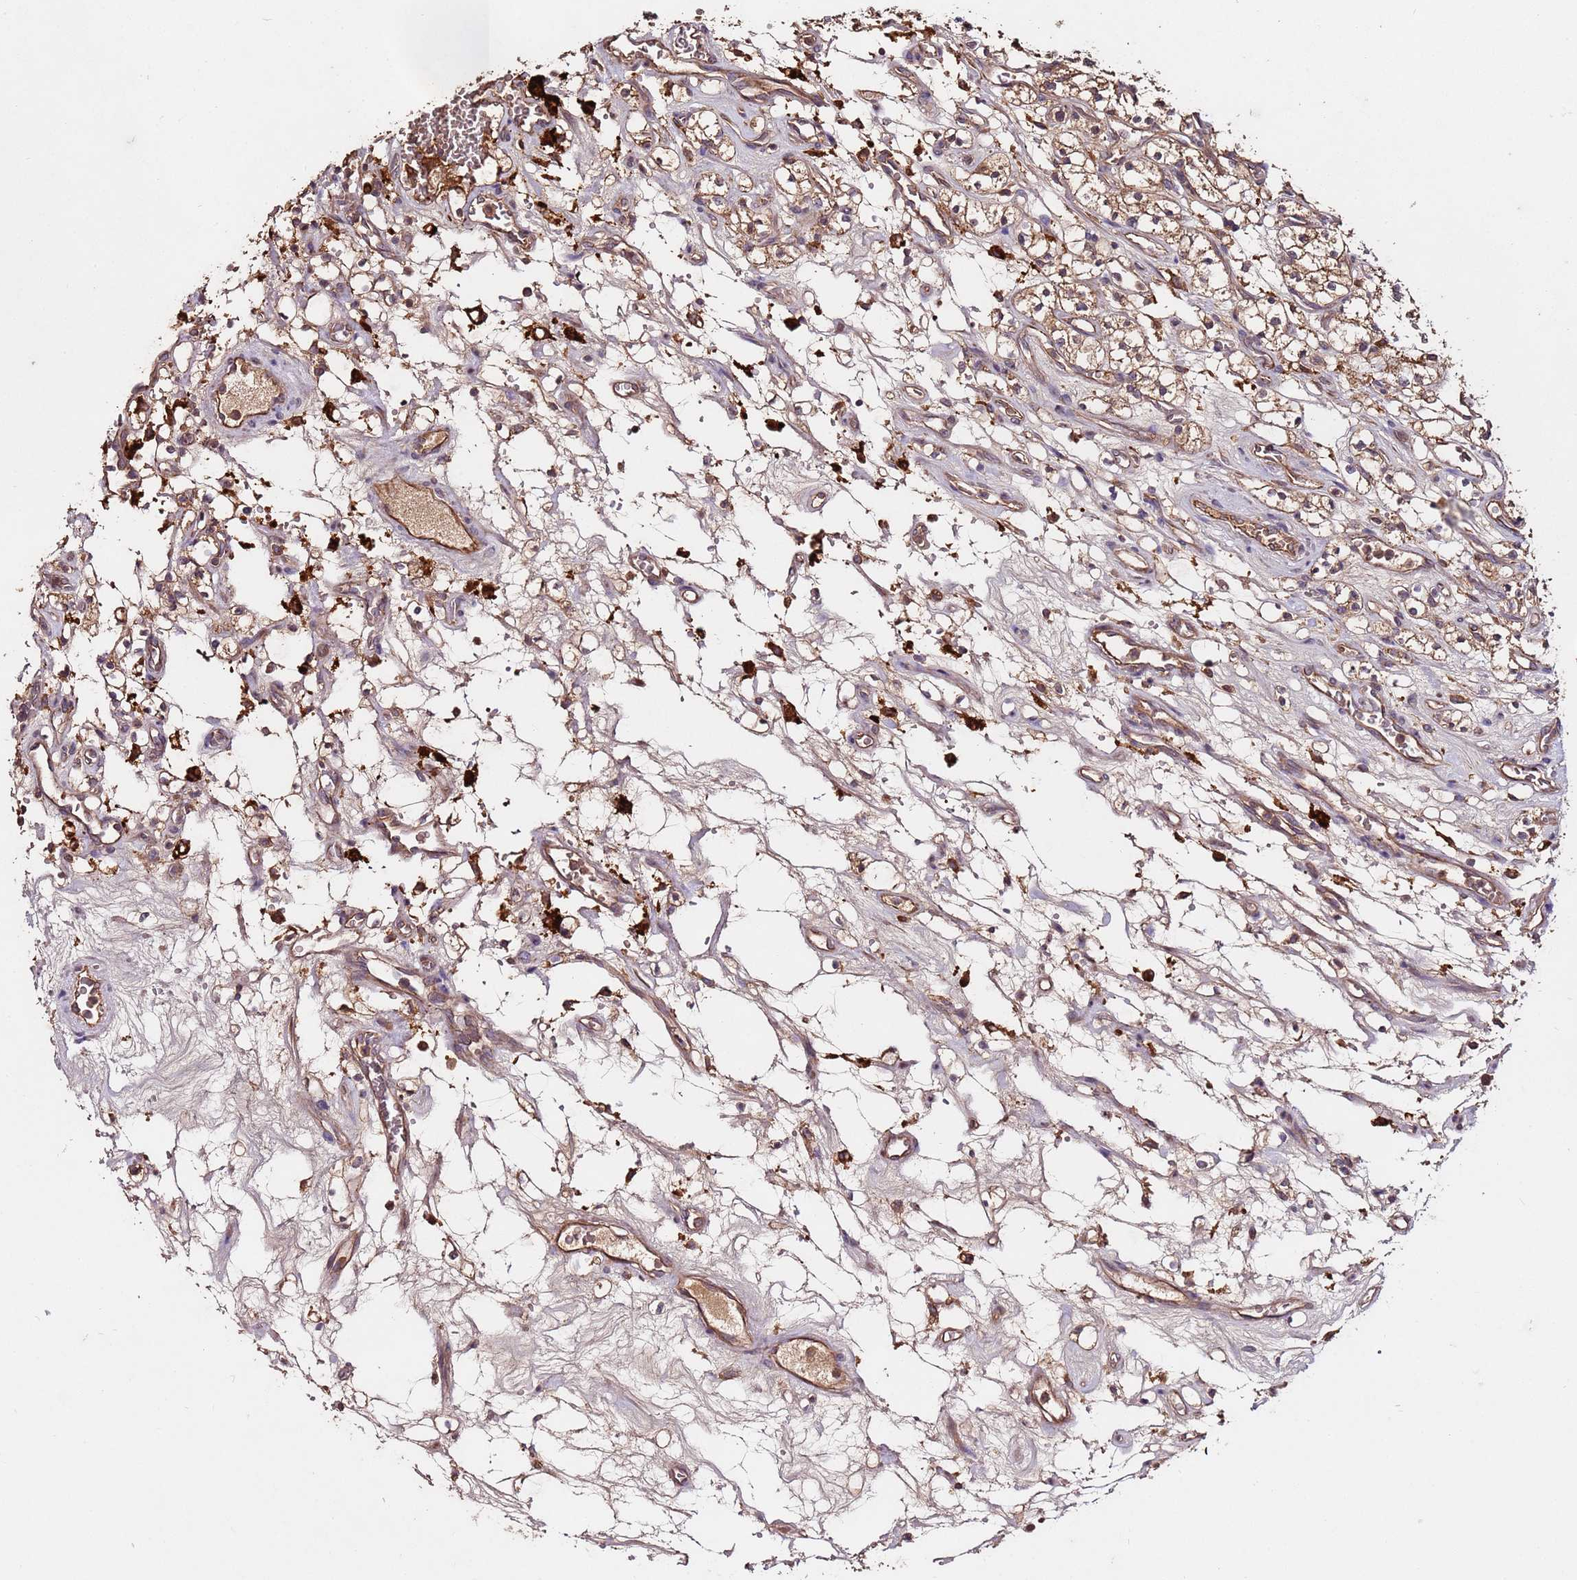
{"staining": {"intensity": "moderate", "quantity": ">75%", "location": "cytoplasmic/membranous"}, "tissue": "renal cancer", "cell_type": "Tumor cells", "image_type": "cancer", "snomed": [{"axis": "morphology", "description": "Adenocarcinoma, NOS"}, {"axis": "topography", "description": "Kidney"}], "caption": "IHC image of human renal cancer (adenocarcinoma) stained for a protein (brown), which exhibits medium levels of moderate cytoplasmic/membranous expression in approximately >75% of tumor cells.", "gene": "RPS15A", "patient": {"sex": "female", "age": 69}}